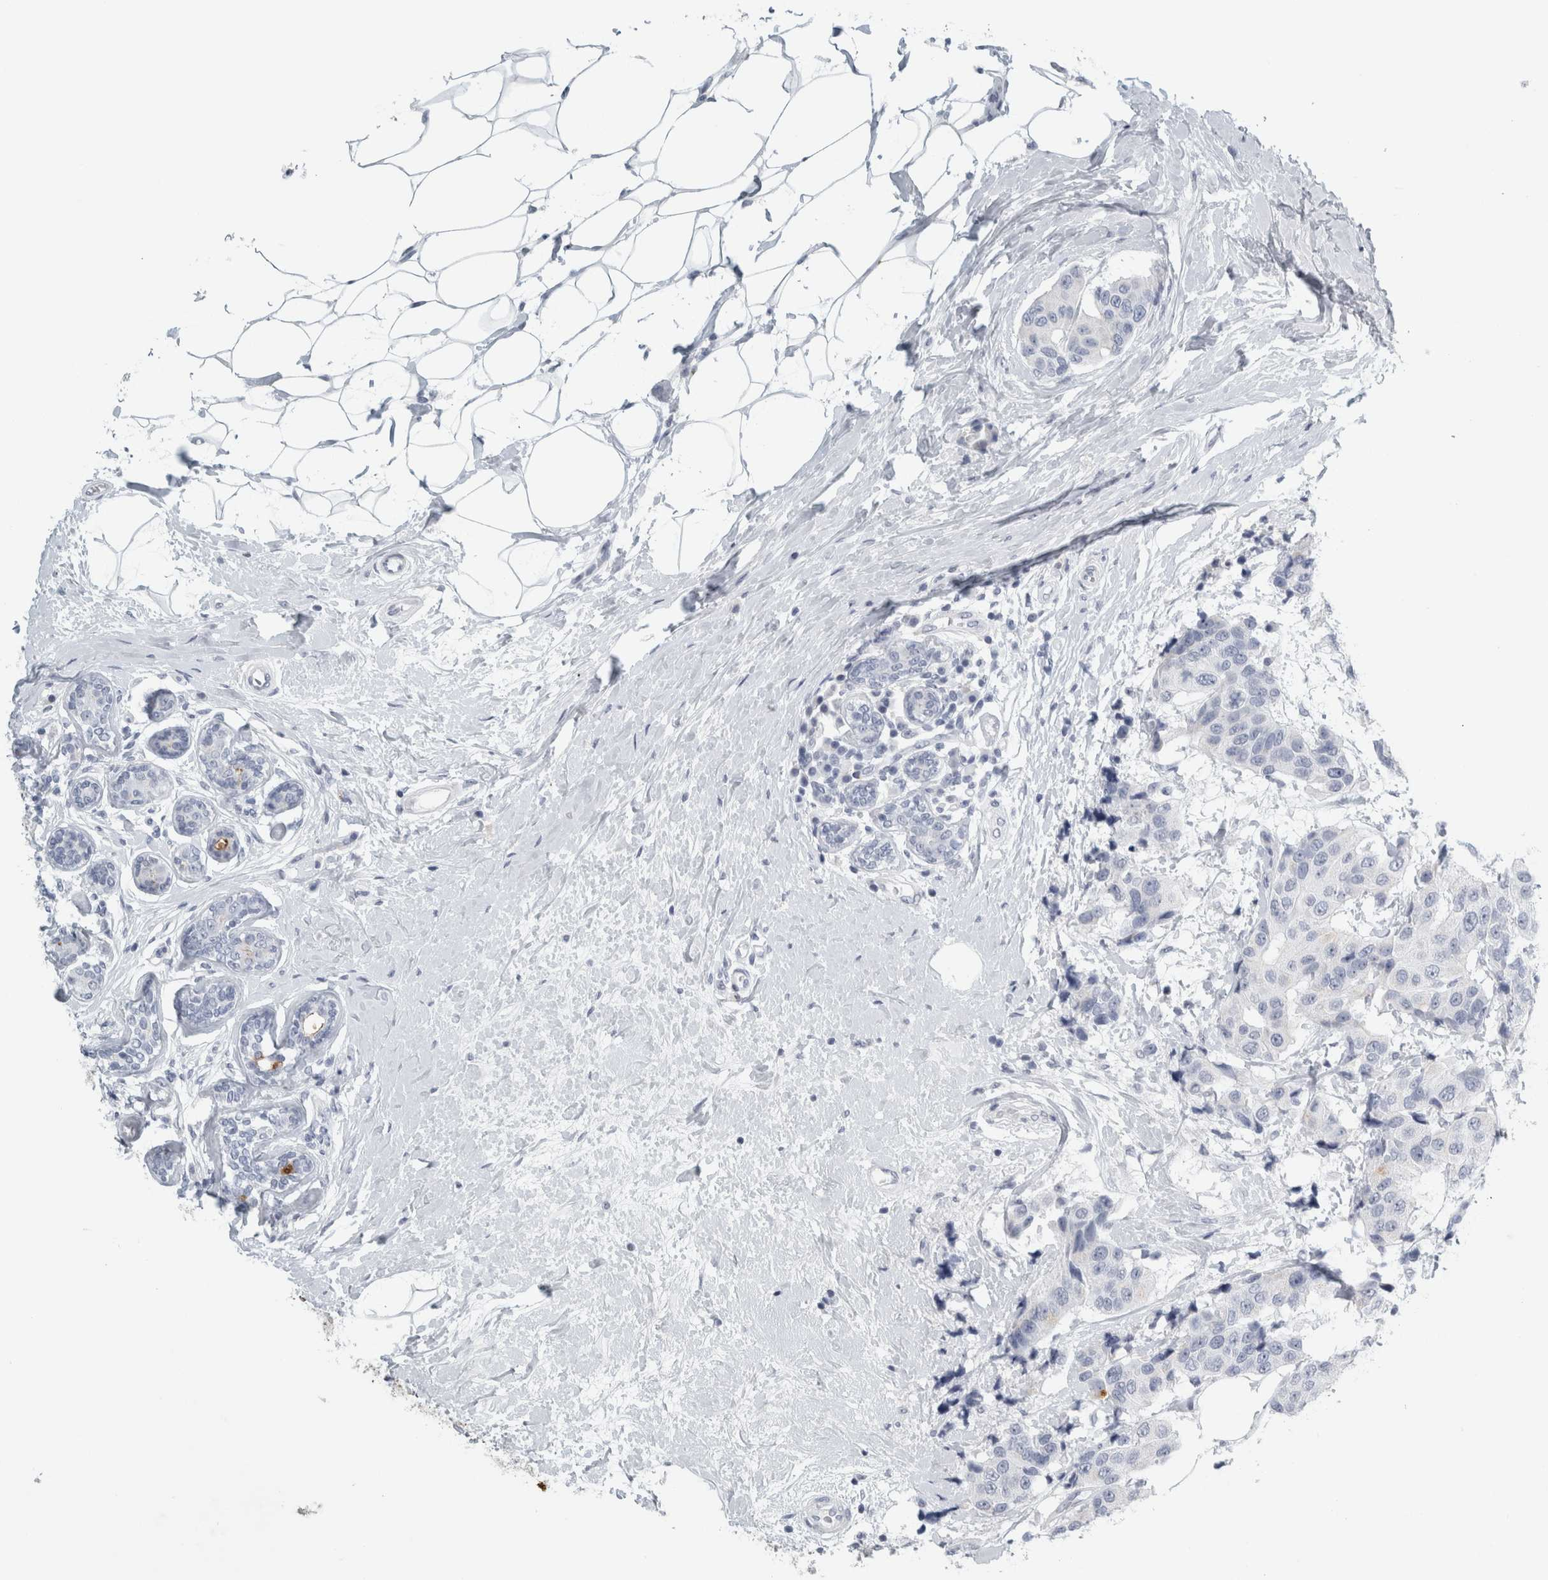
{"staining": {"intensity": "negative", "quantity": "none", "location": "none"}, "tissue": "breast cancer", "cell_type": "Tumor cells", "image_type": "cancer", "snomed": [{"axis": "morphology", "description": "Normal tissue, NOS"}, {"axis": "morphology", "description": "Duct carcinoma"}, {"axis": "topography", "description": "Breast"}], "caption": "This is an immunohistochemistry (IHC) histopathology image of human breast invasive ductal carcinoma. There is no staining in tumor cells.", "gene": "CPE", "patient": {"sex": "female", "age": 39}}